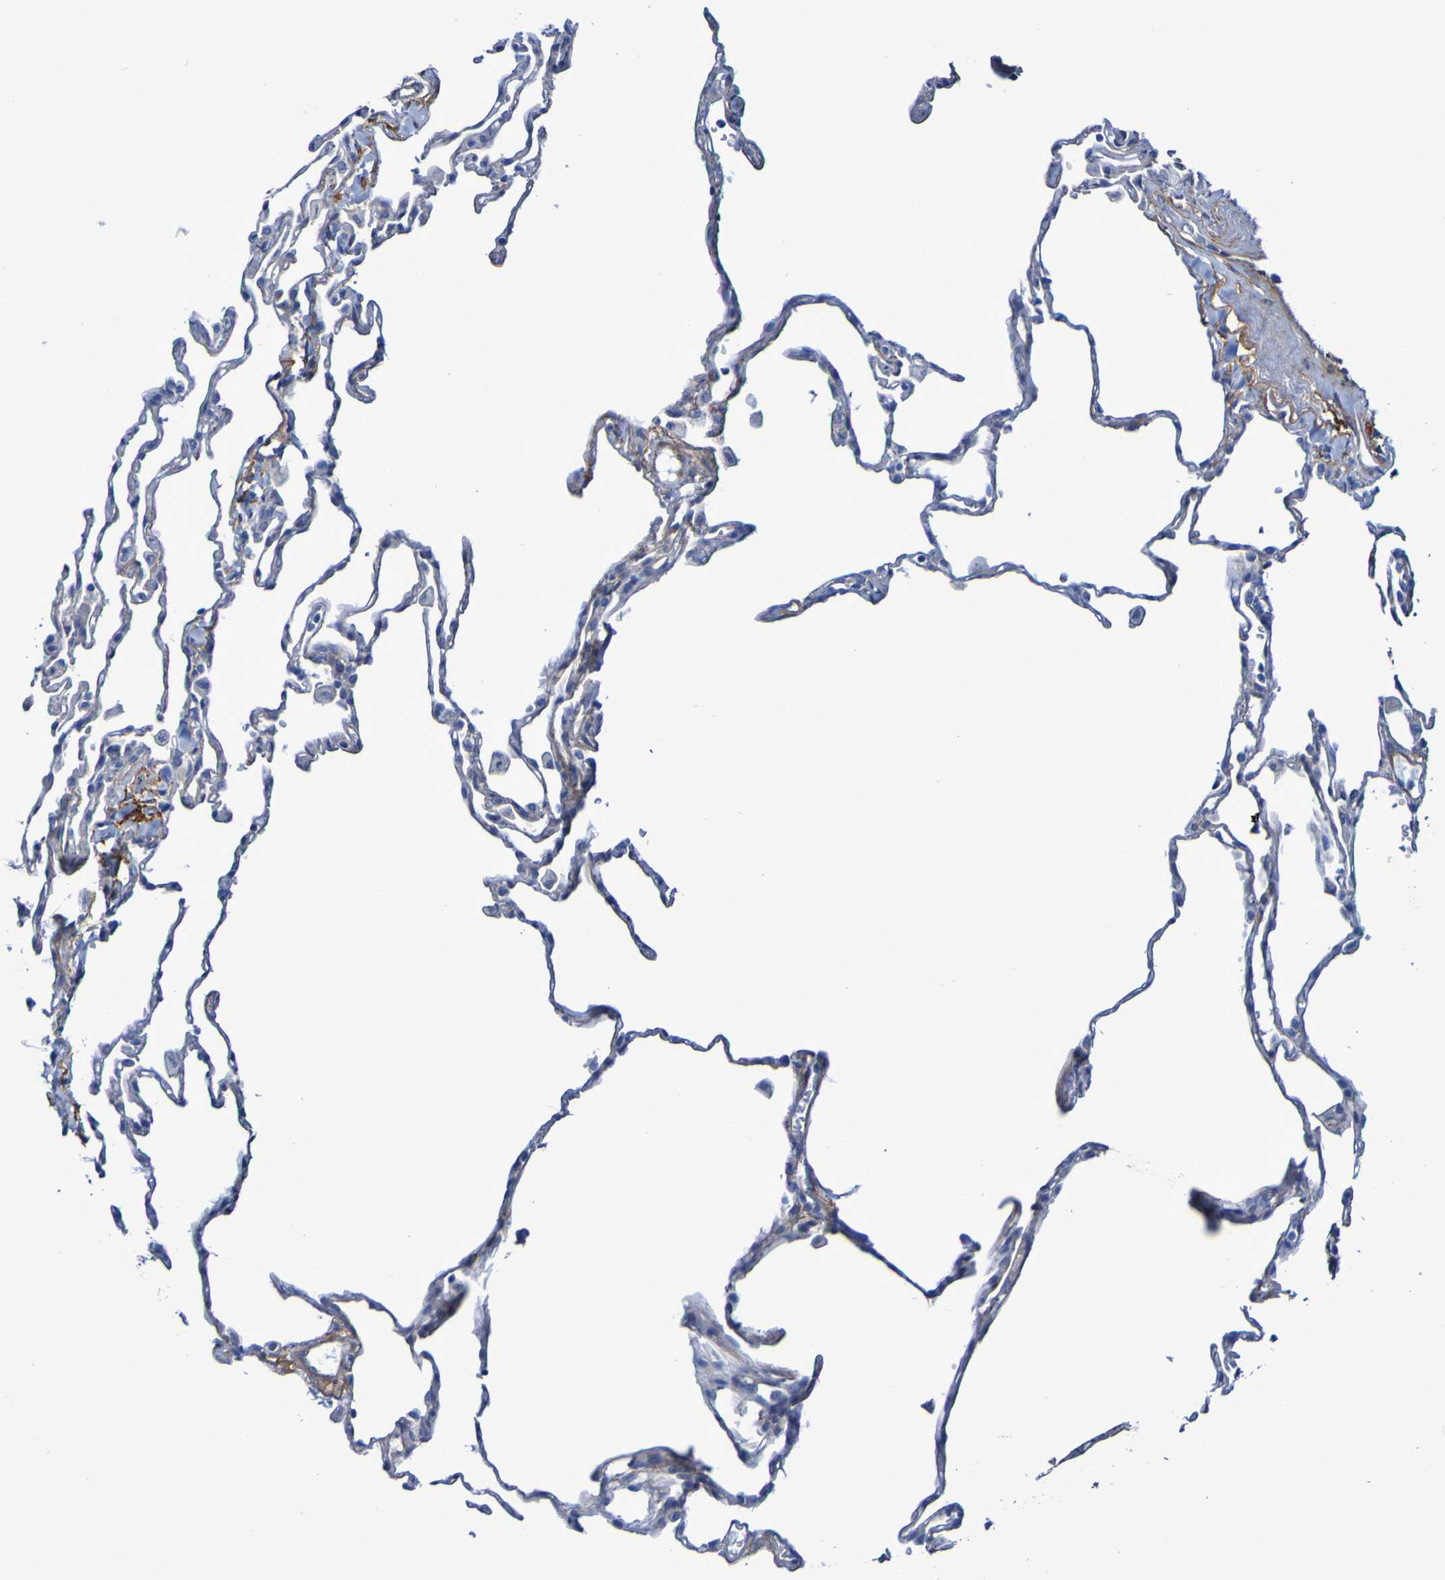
{"staining": {"intensity": "moderate", "quantity": "<25%", "location": "cytoplasmic/membranous"}, "tissue": "lung", "cell_type": "Alveolar cells", "image_type": "normal", "snomed": [{"axis": "morphology", "description": "Normal tissue, NOS"}, {"axis": "topography", "description": "Lung"}], "caption": "The immunohistochemical stain highlights moderate cytoplasmic/membranous positivity in alveolar cells of unremarkable lung. Using DAB (brown) and hematoxylin (blue) stains, captured at high magnification using brightfield microscopy.", "gene": "LPP", "patient": {"sex": "male", "age": 59}}